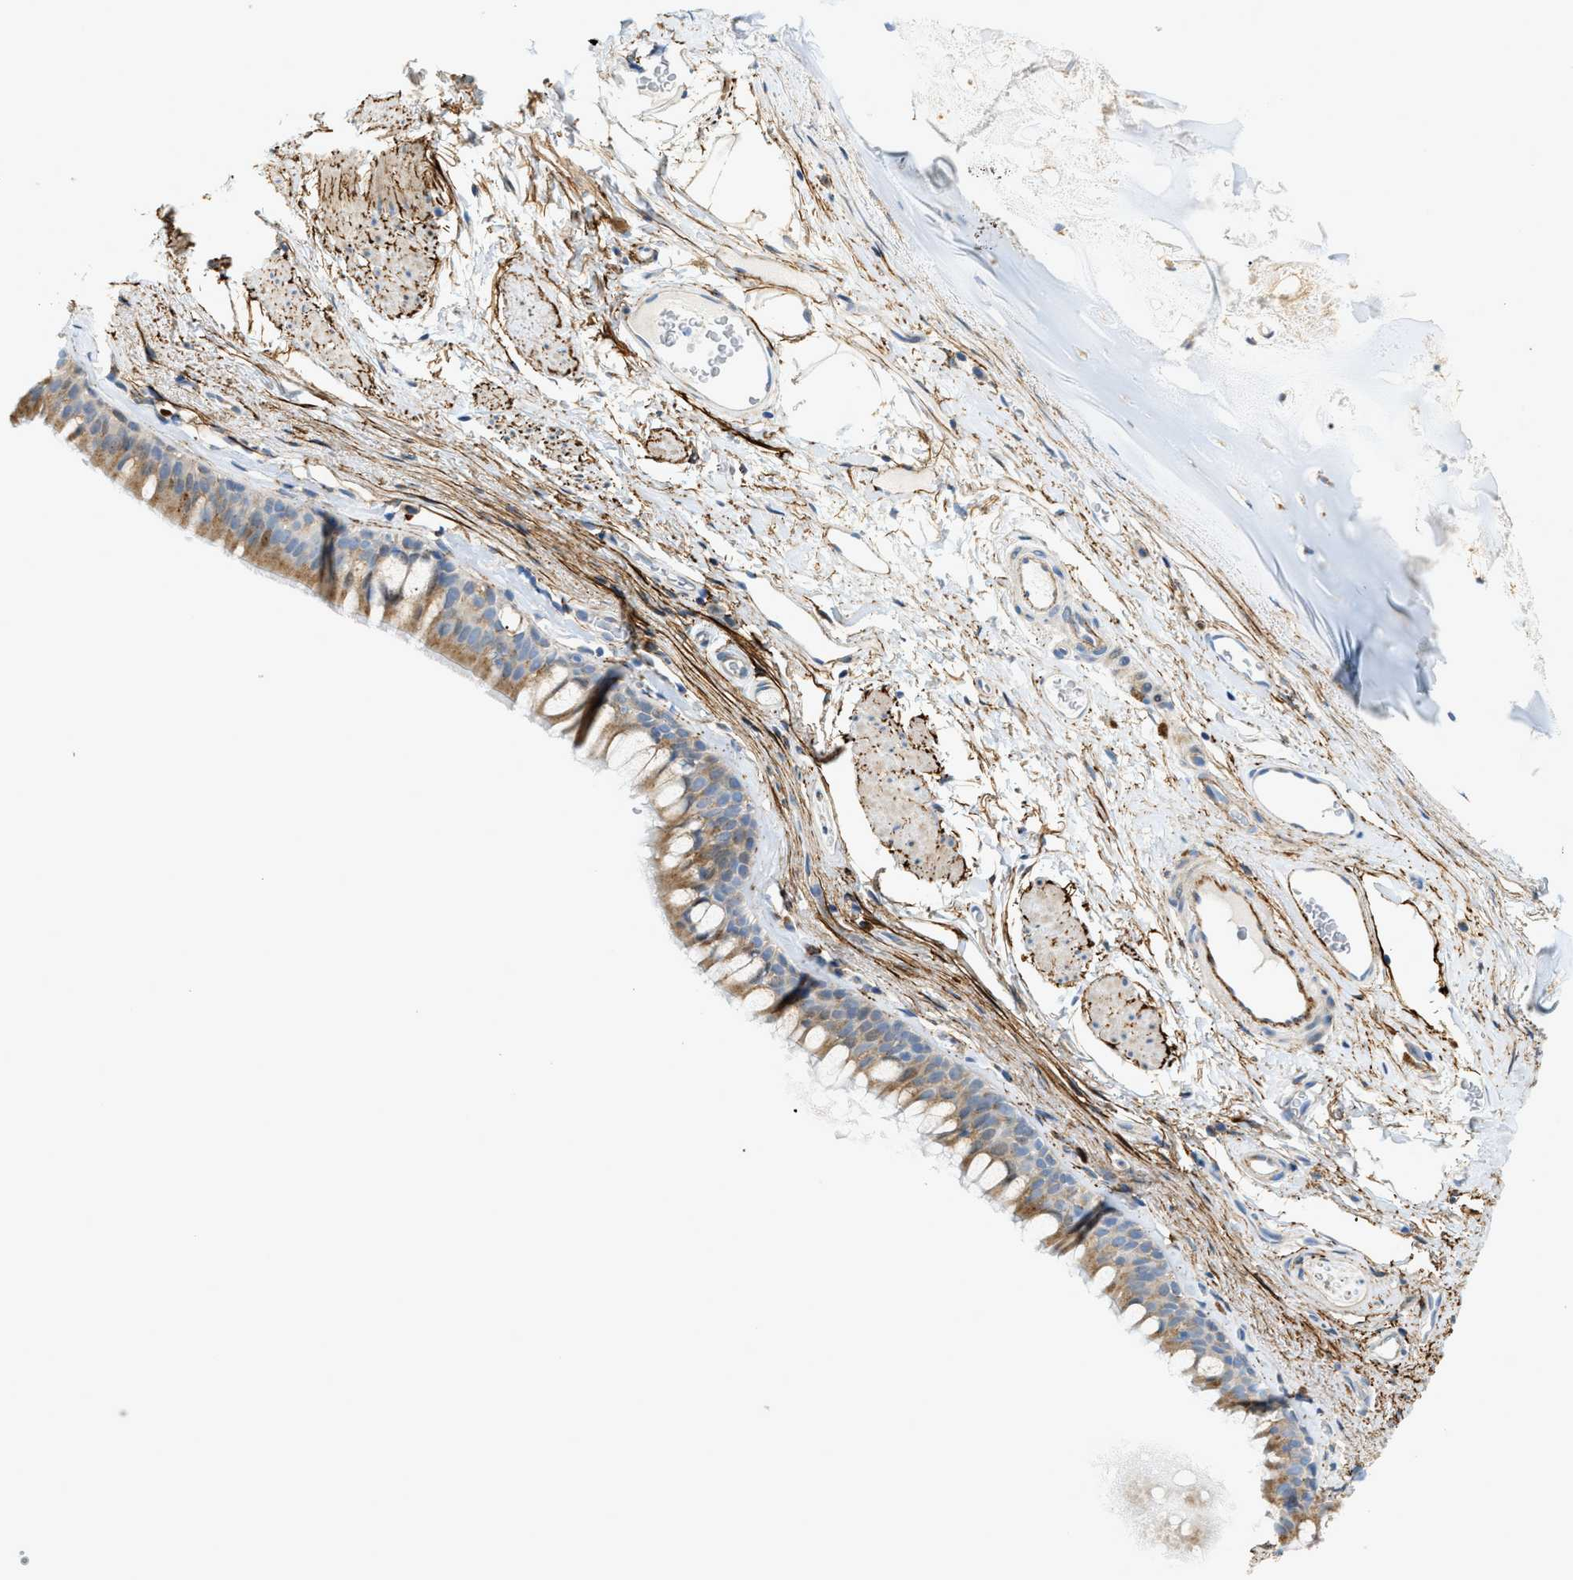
{"staining": {"intensity": "moderate", "quantity": ">75%", "location": "cytoplasmic/membranous"}, "tissue": "bronchus", "cell_type": "Respiratory epithelial cells", "image_type": "normal", "snomed": [{"axis": "morphology", "description": "Normal tissue, NOS"}, {"axis": "topography", "description": "Cartilage tissue"}, {"axis": "topography", "description": "Bronchus"}], "caption": "An immunohistochemistry (IHC) histopathology image of unremarkable tissue is shown. Protein staining in brown highlights moderate cytoplasmic/membranous positivity in bronchus within respiratory epithelial cells.", "gene": "LMBRD1", "patient": {"sex": "female", "age": 53}}